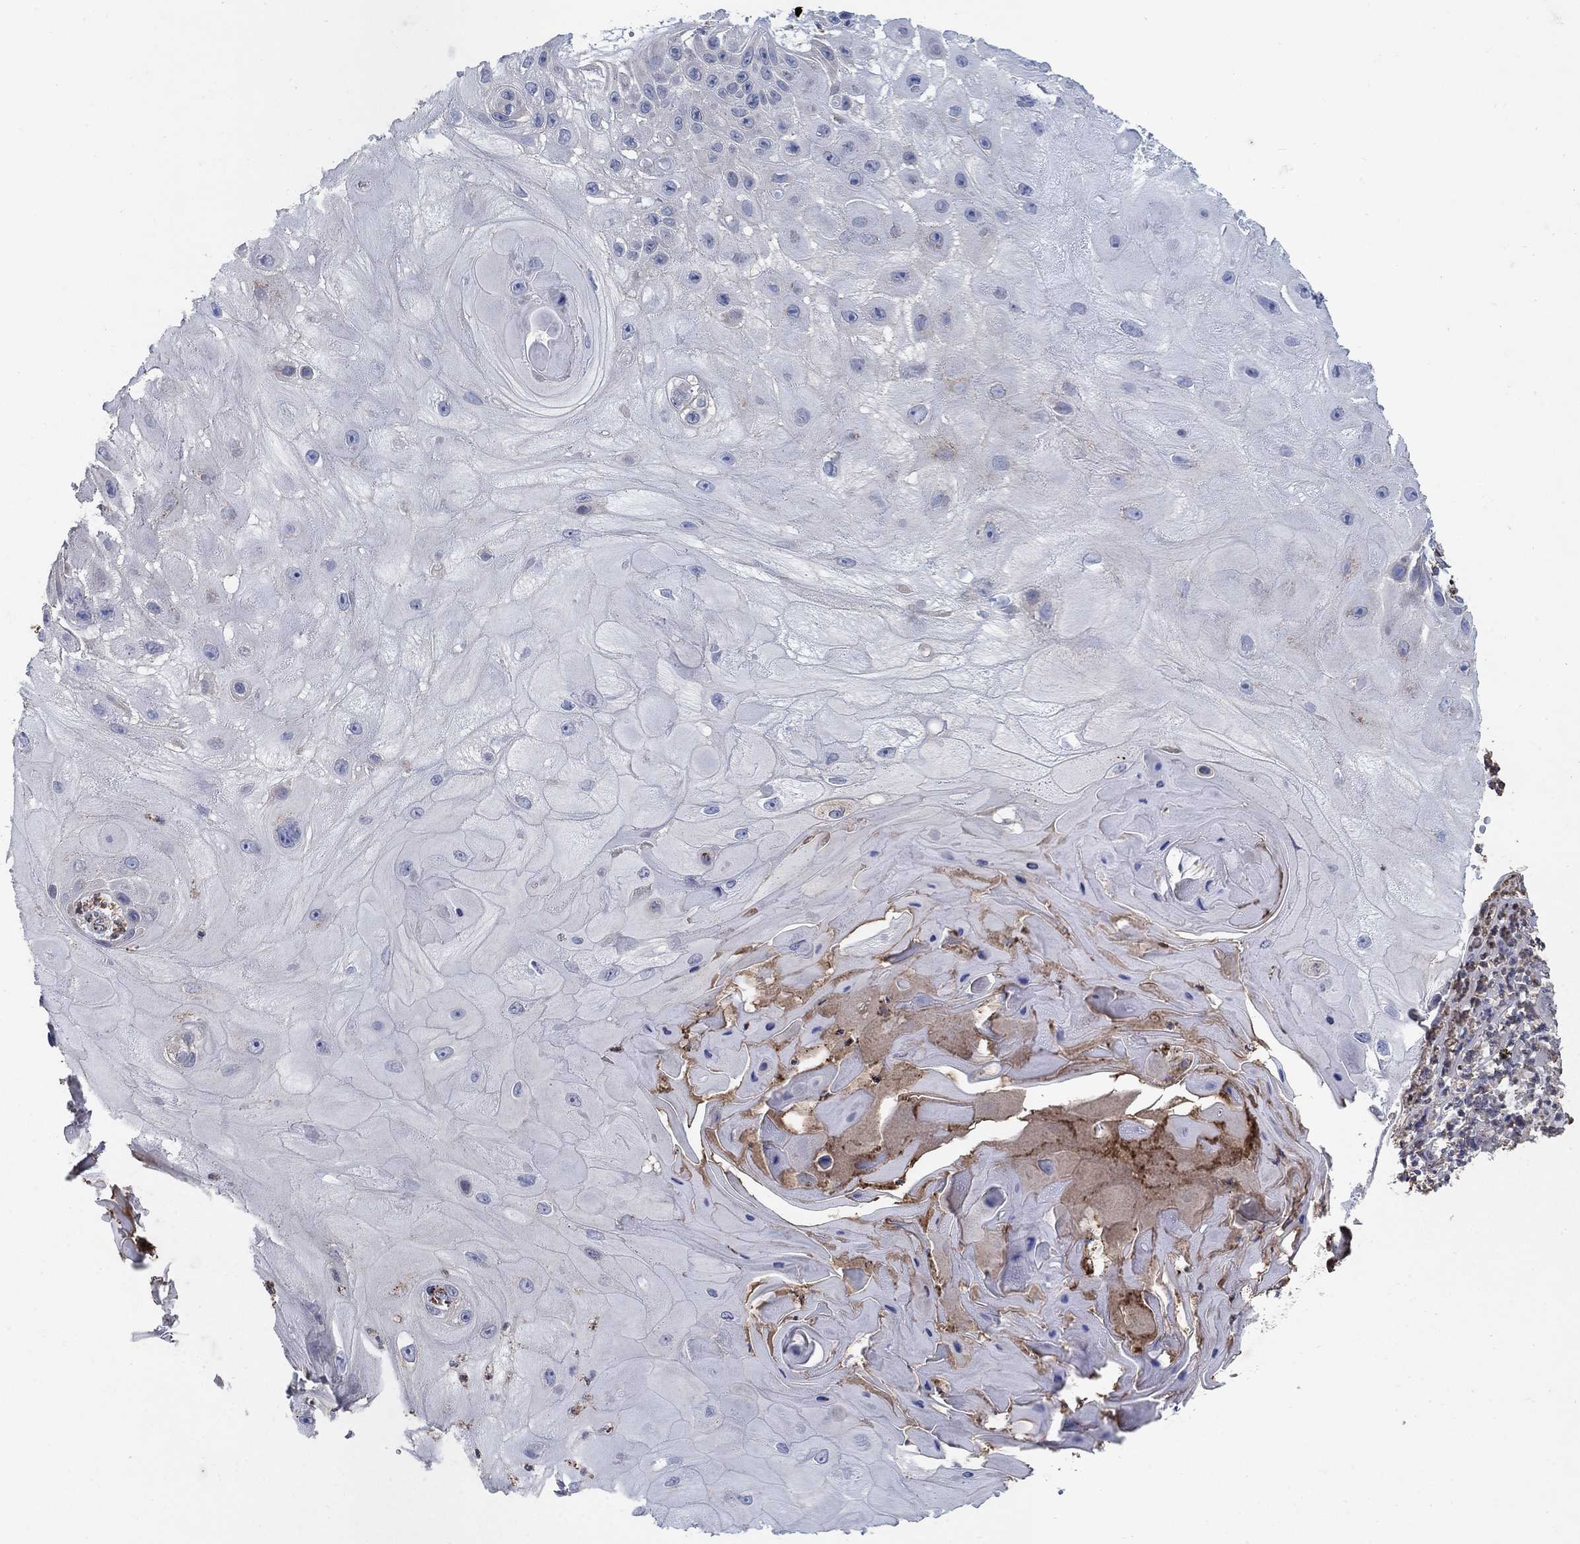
{"staining": {"intensity": "negative", "quantity": "none", "location": "none"}, "tissue": "skin cancer", "cell_type": "Tumor cells", "image_type": "cancer", "snomed": [{"axis": "morphology", "description": "Normal tissue, NOS"}, {"axis": "morphology", "description": "Squamous cell carcinoma, NOS"}, {"axis": "topography", "description": "Skin"}], "caption": "Tumor cells show no significant positivity in skin cancer.", "gene": "PNPLA2", "patient": {"sex": "male", "age": 79}}